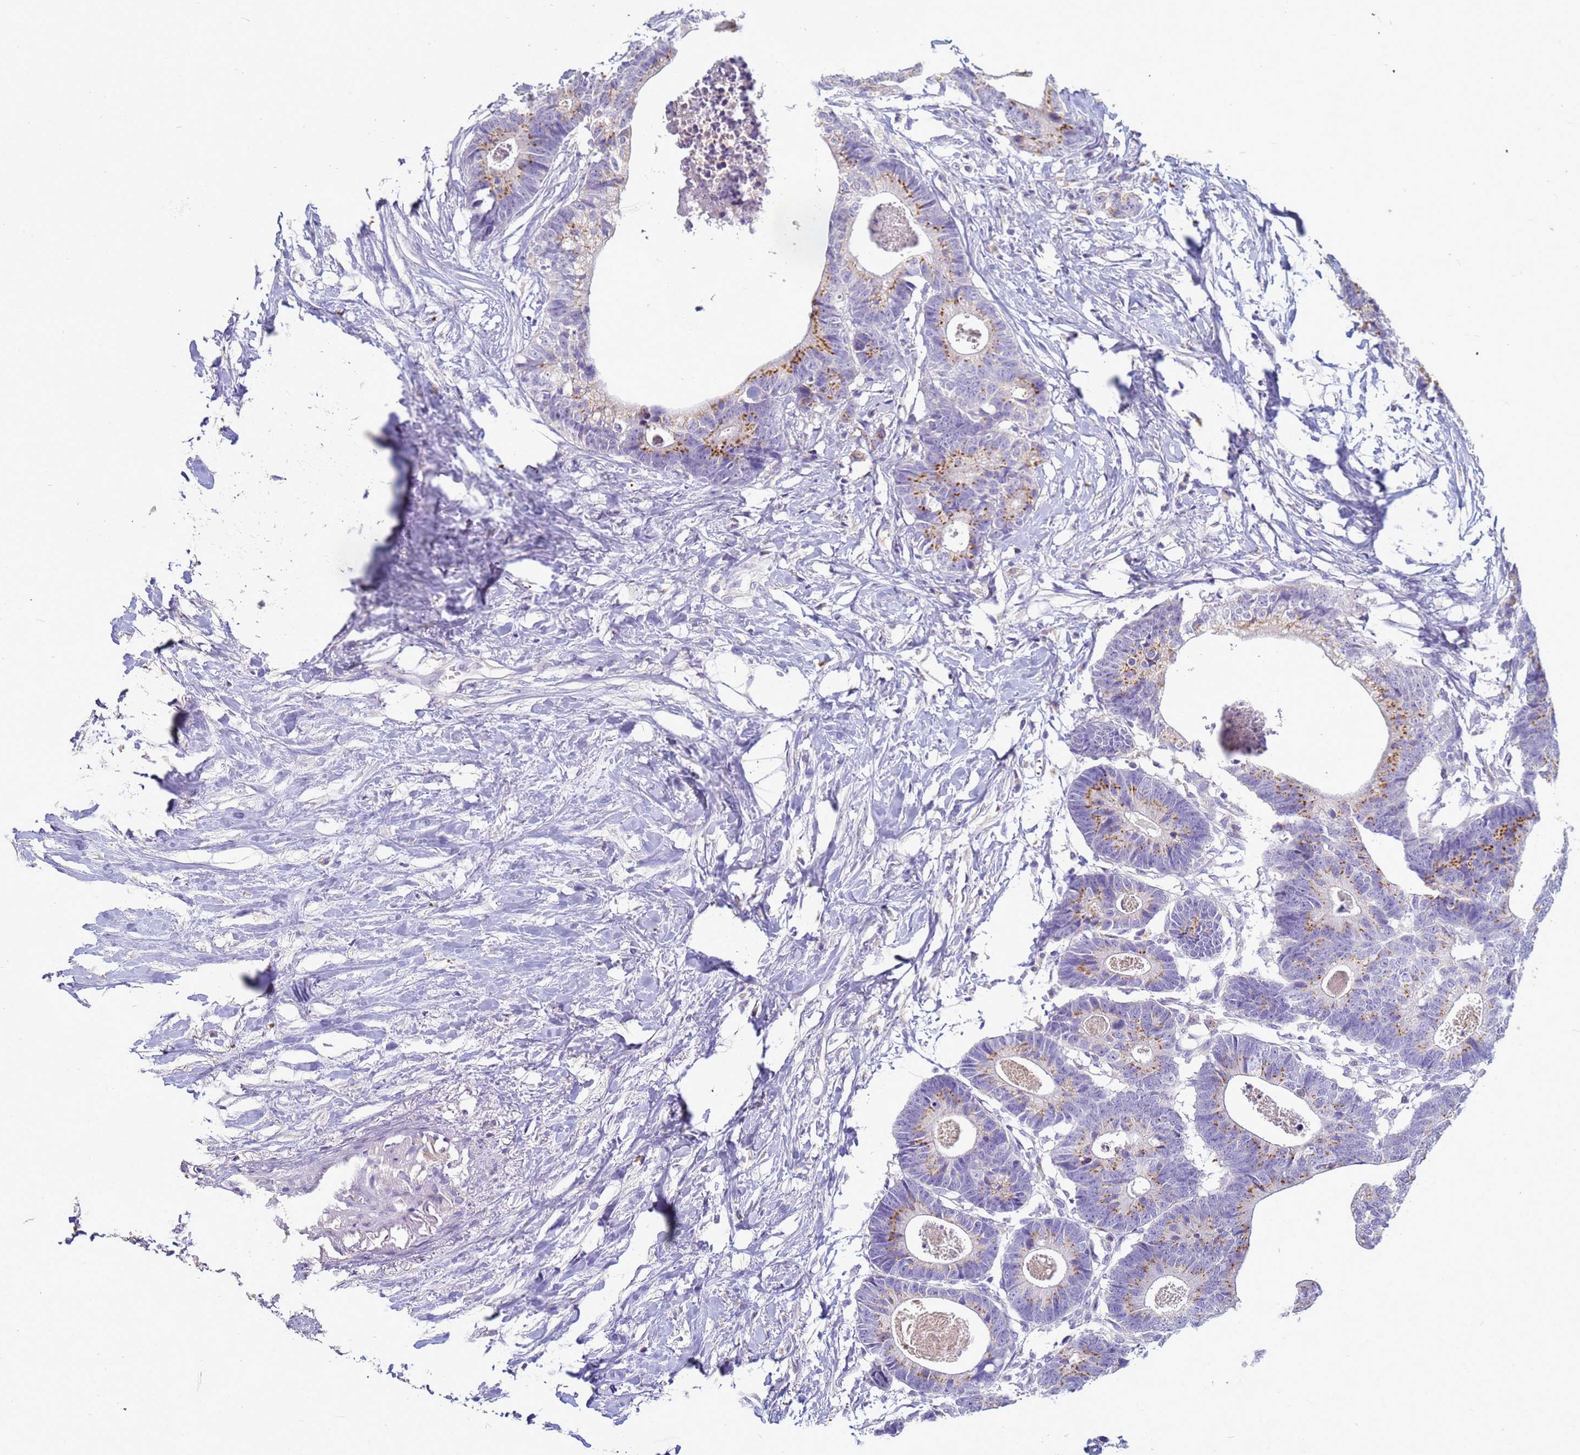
{"staining": {"intensity": "strong", "quantity": "25%-75%", "location": "cytoplasmic/membranous"}, "tissue": "colorectal cancer", "cell_type": "Tumor cells", "image_type": "cancer", "snomed": [{"axis": "morphology", "description": "Adenocarcinoma, NOS"}, {"axis": "topography", "description": "Colon"}], "caption": "The micrograph demonstrates staining of colorectal adenocarcinoma, revealing strong cytoplasmic/membranous protein staining (brown color) within tumor cells.", "gene": "B3GNT8", "patient": {"sex": "female", "age": 57}}